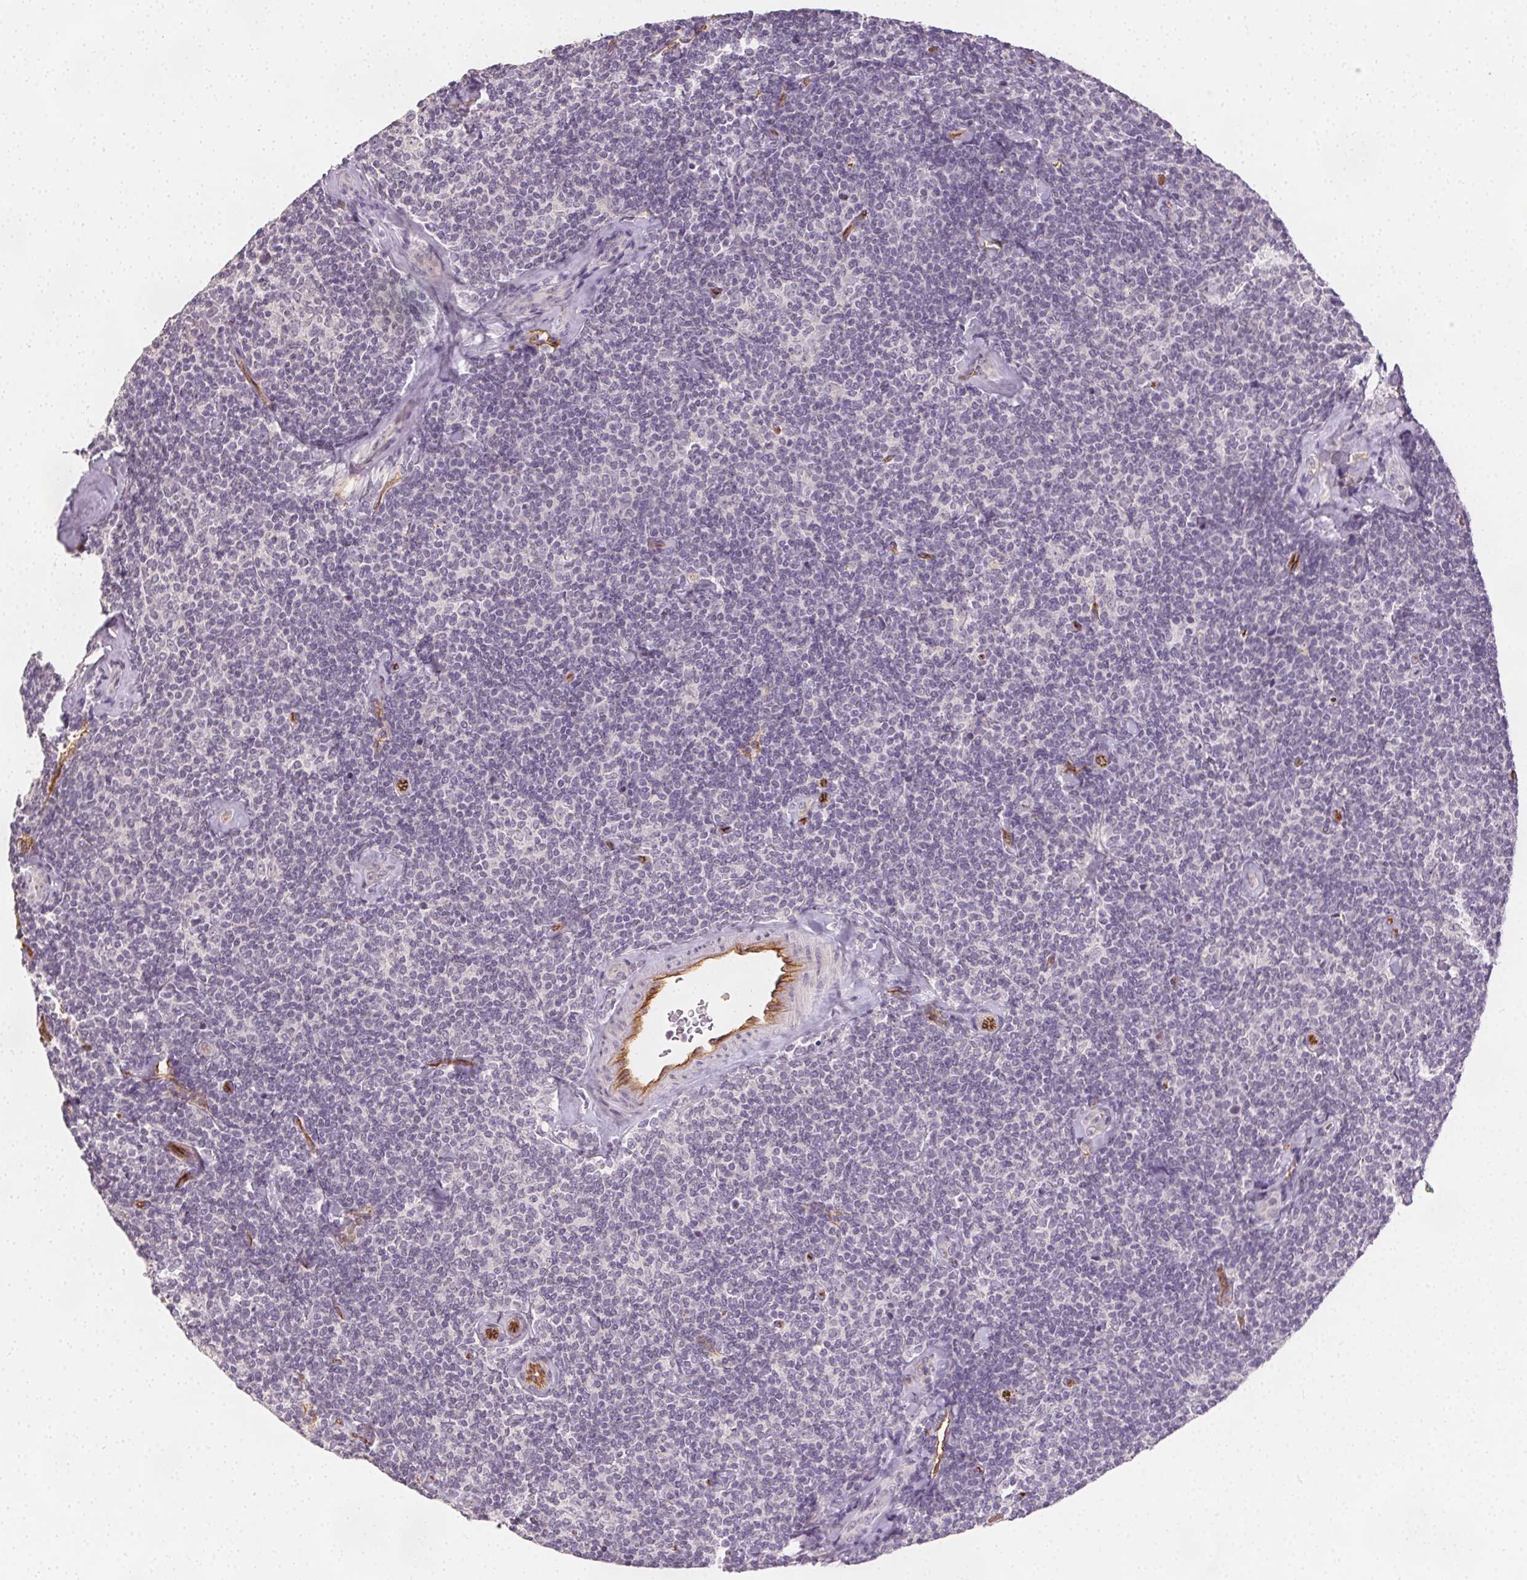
{"staining": {"intensity": "negative", "quantity": "none", "location": "none"}, "tissue": "lymphoma", "cell_type": "Tumor cells", "image_type": "cancer", "snomed": [{"axis": "morphology", "description": "Malignant lymphoma, non-Hodgkin's type, Low grade"}, {"axis": "topography", "description": "Lymph node"}], "caption": "Immunohistochemistry (IHC) histopathology image of low-grade malignant lymphoma, non-Hodgkin's type stained for a protein (brown), which demonstrates no positivity in tumor cells.", "gene": "PODXL", "patient": {"sex": "female", "age": 56}}